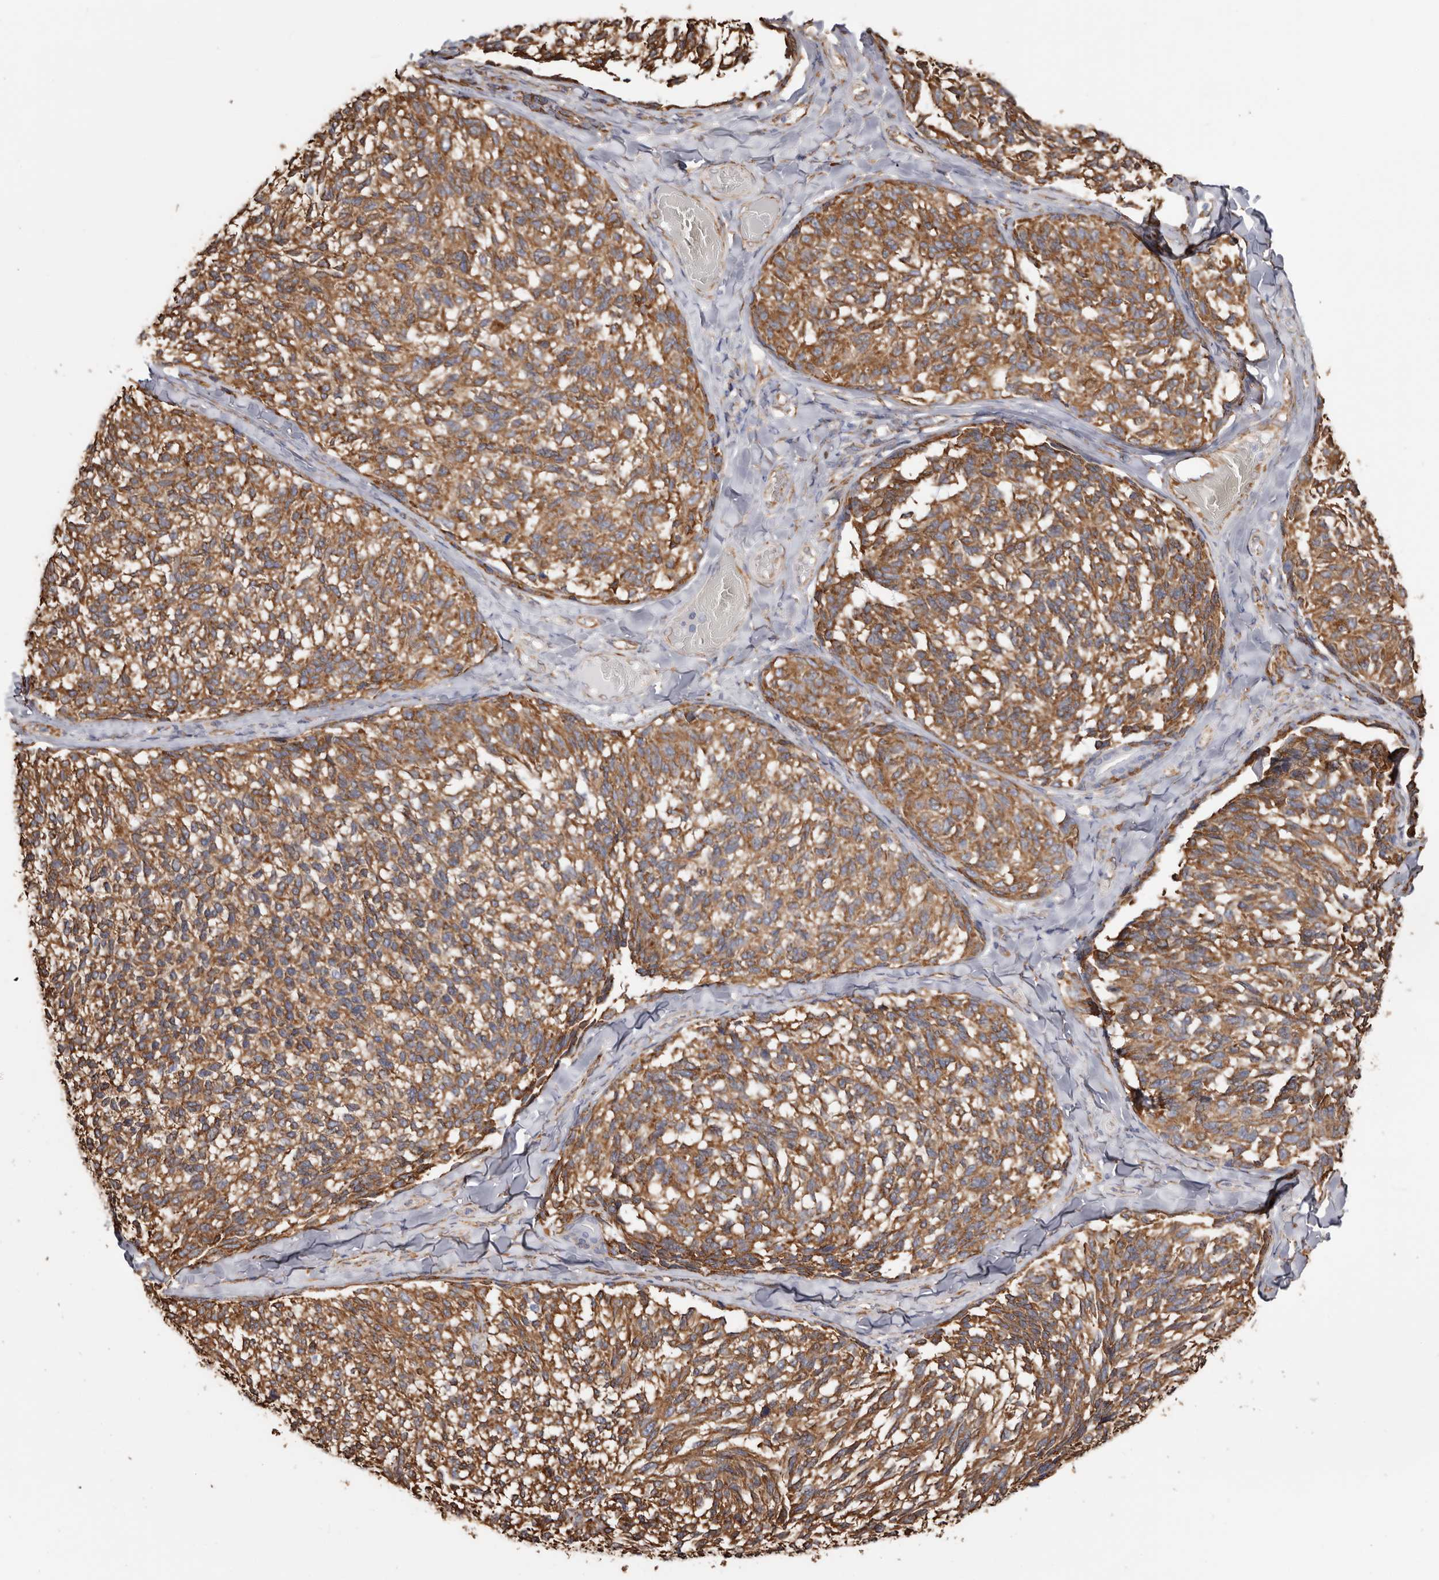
{"staining": {"intensity": "moderate", "quantity": ">75%", "location": "cytoplasmic/membranous"}, "tissue": "melanoma", "cell_type": "Tumor cells", "image_type": "cancer", "snomed": [{"axis": "morphology", "description": "Malignant melanoma, NOS"}, {"axis": "topography", "description": "Skin"}], "caption": "A high-resolution micrograph shows immunohistochemistry staining of melanoma, which demonstrates moderate cytoplasmic/membranous staining in about >75% of tumor cells.", "gene": "SEMA3E", "patient": {"sex": "female", "age": 73}}